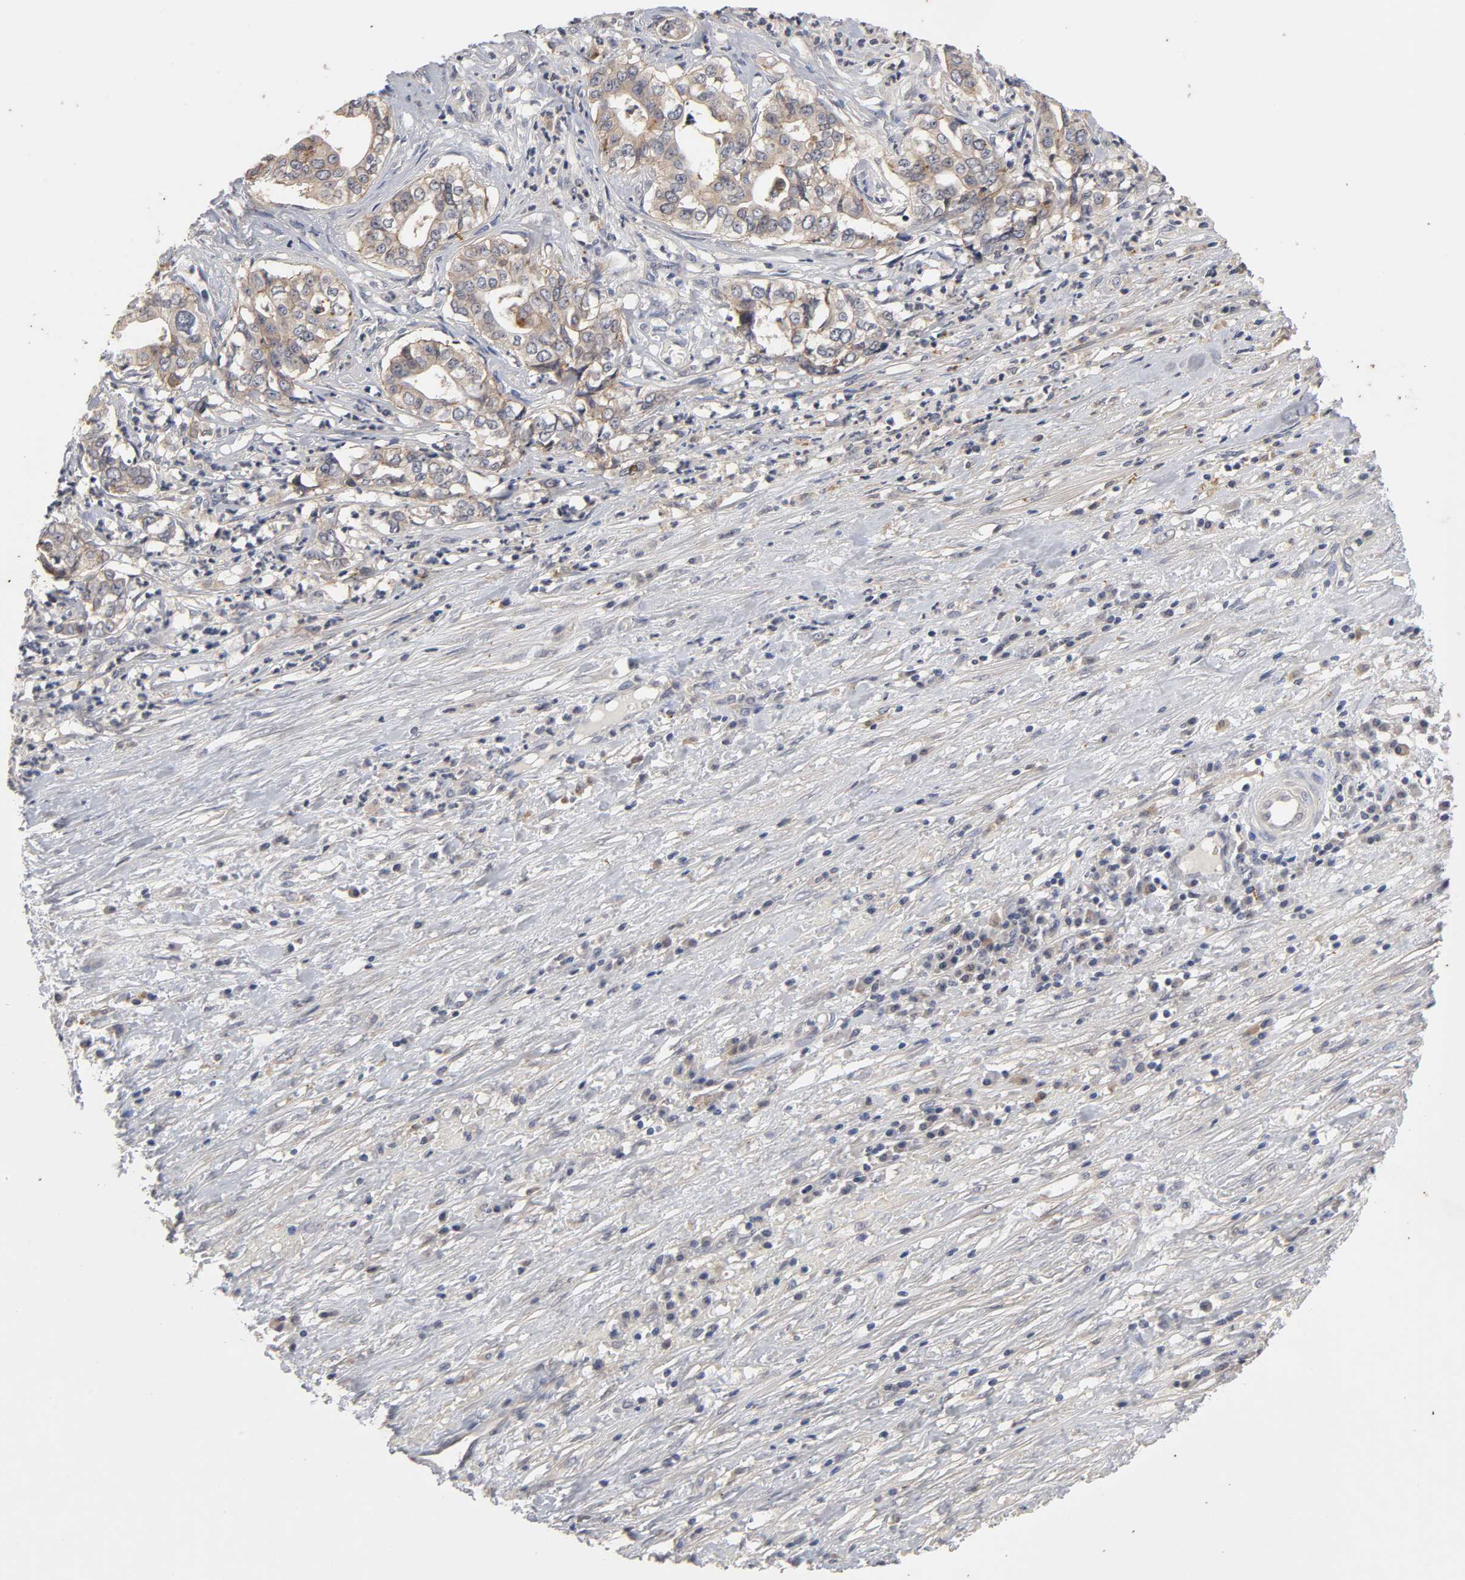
{"staining": {"intensity": "weak", "quantity": ">75%", "location": "cytoplasmic/membranous"}, "tissue": "liver cancer", "cell_type": "Tumor cells", "image_type": "cancer", "snomed": [{"axis": "morphology", "description": "Cholangiocarcinoma"}, {"axis": "topography", "description": "Liver"}], "caption": "Protein staining shows weak cytoplasmic/membranous expression in about >75% of tumor cells in liver cholangiocarcinoma.", "gene": "CXADR", "patient": {"sex": "female", "age": 61}}